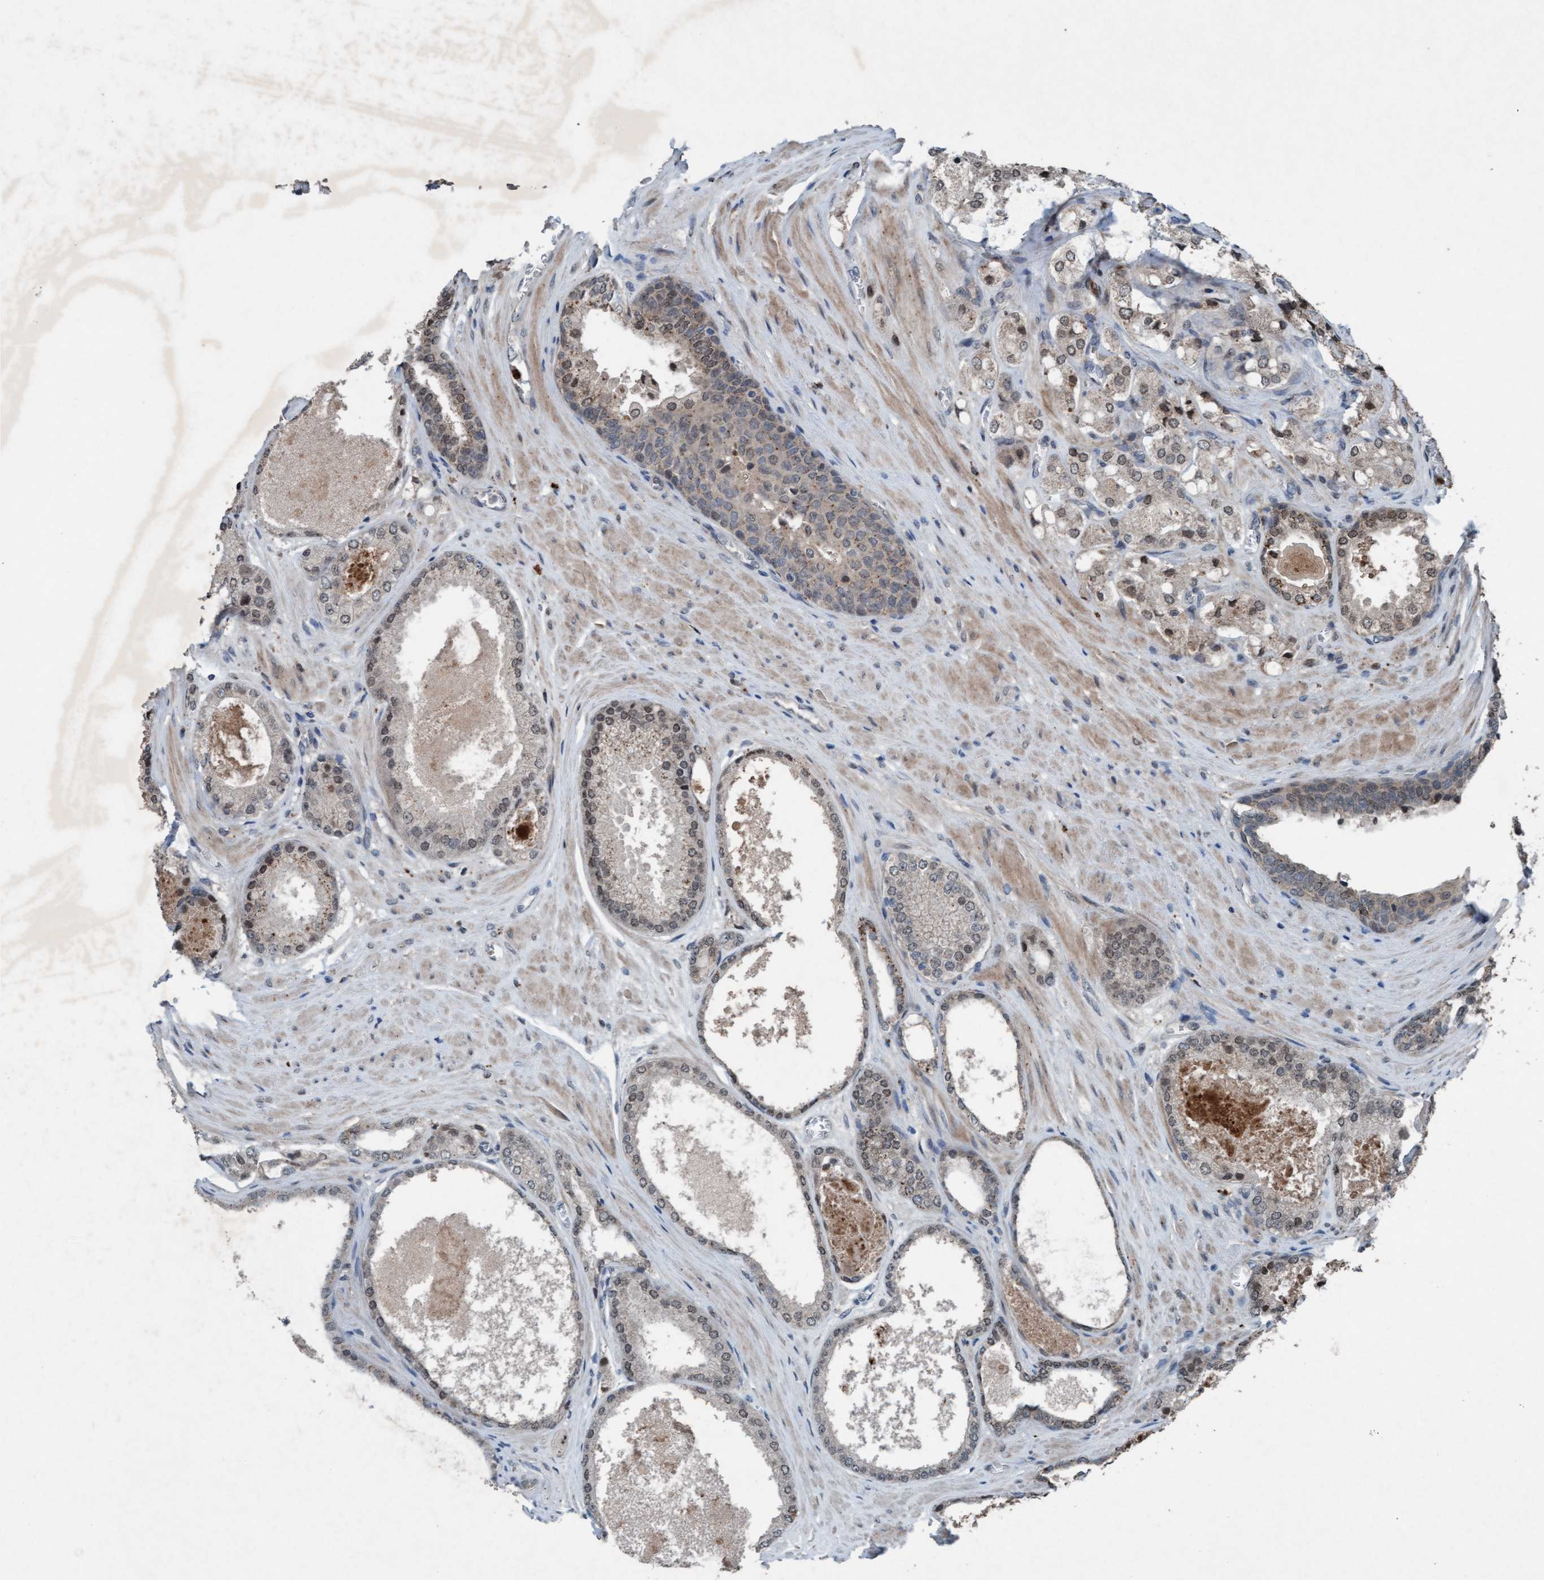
{"staining": {"intensity": "weak", "quantity": "25%-75%", "location": "nuclear"}, "tissue": "prostate cancer", "cell_type": "Tumor cells", "image_type": "cancer", "snomed": [{"axis": "morphology", "description": "Adenocarcinoma, High grade"}, {"axis": "topography", "description": "Prostate"}], "caption": "Weak nuclear protein expression is appreciated in about 25%-75% of tumor cells in prostate cancer. The protein is shown in brown color, while the nuclei are stained blue.", "gene": "PLXNB2", "patient": {"sex": "male", "age": 65}}